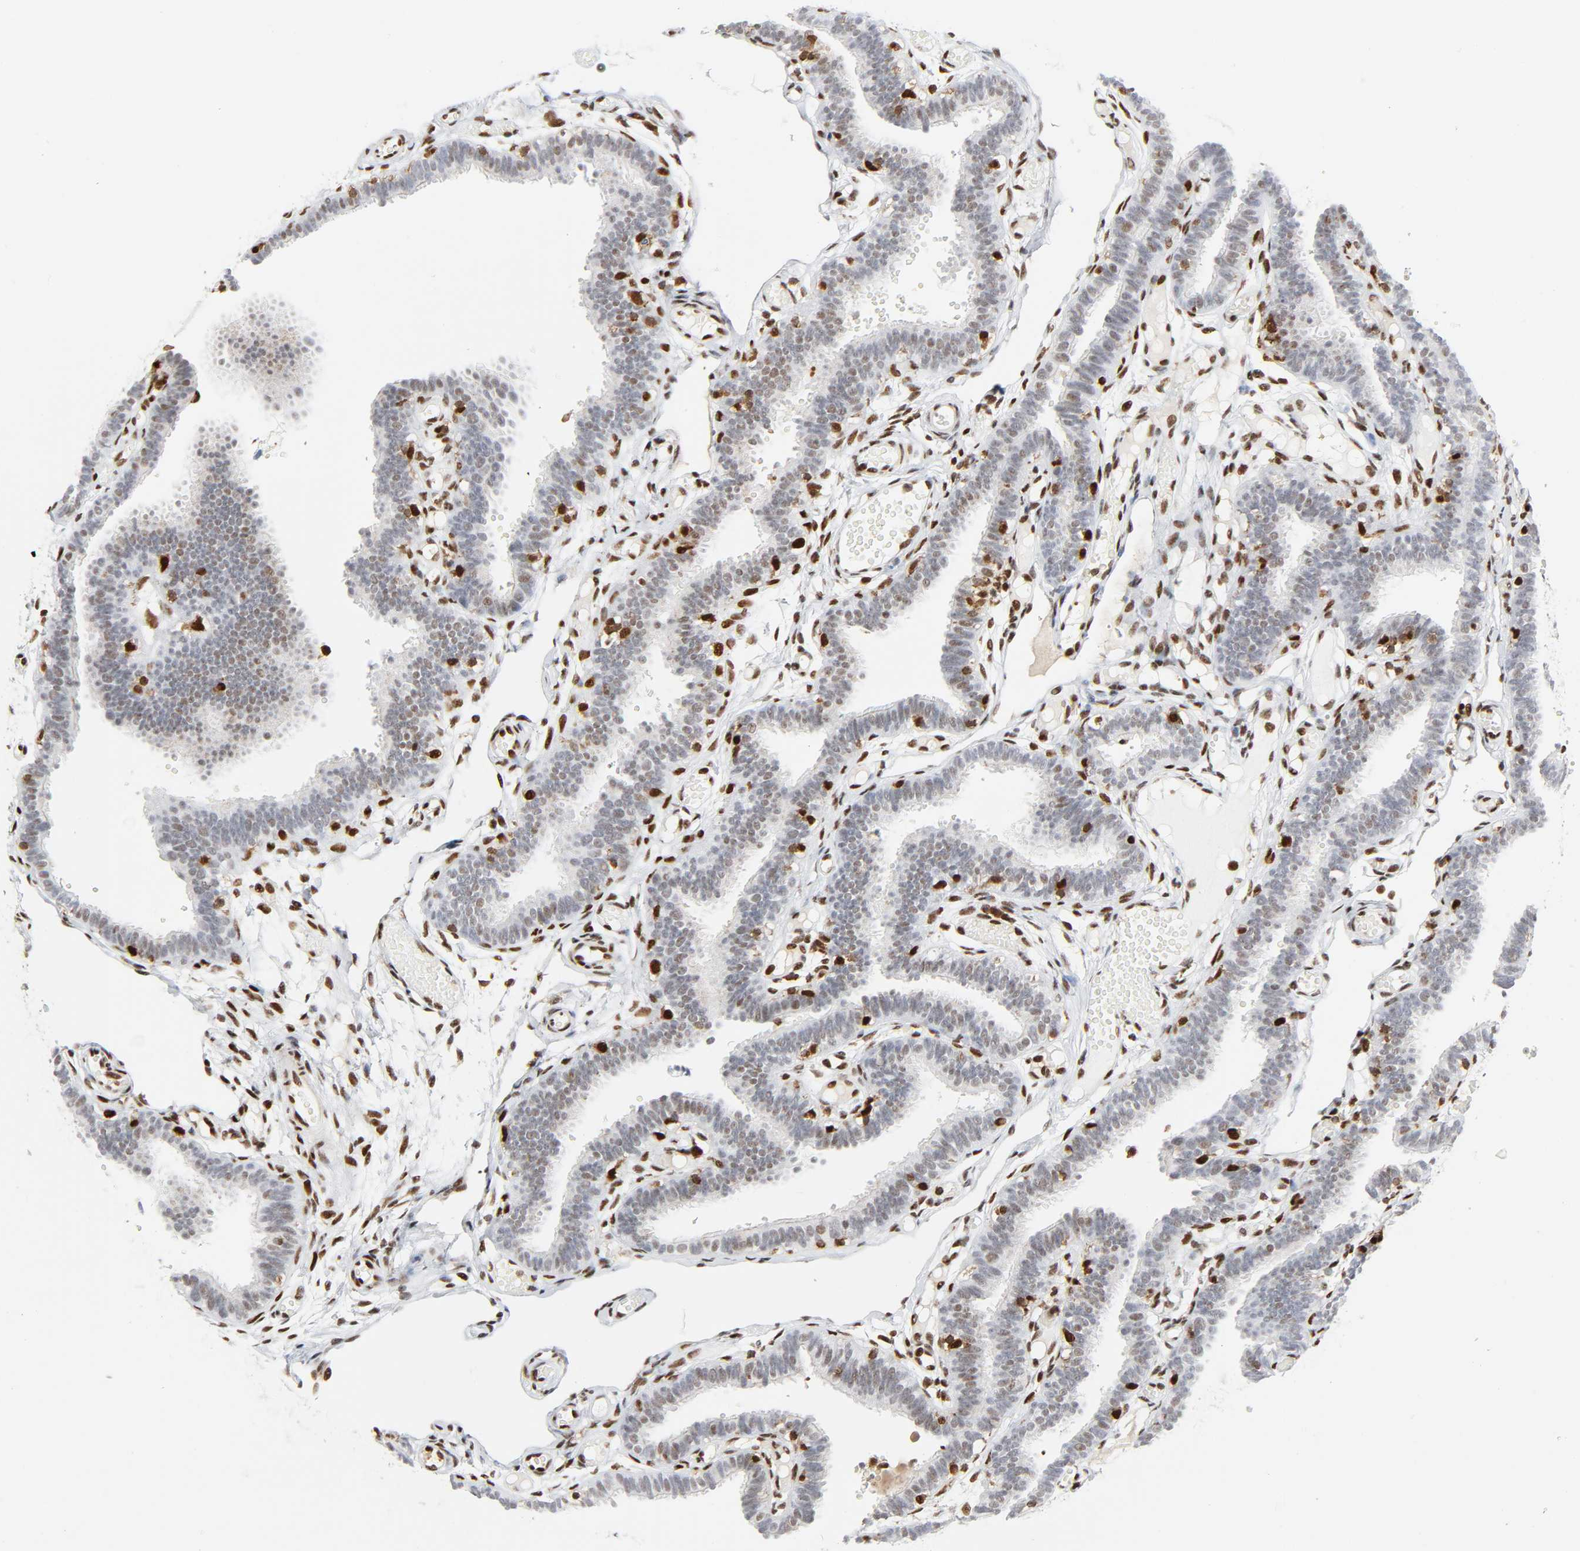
{"staining": {"intensity": "moderate", "quantity": "25%-75%", "location": "nuclear"}, "tissue": "fallopian tube", "cell_type": "Glandular cells", "image_type": "normal", "snomed": [{"axis": "morphology", "description": "Normal tissue, NOS"}, {"axis": "topography", "description": "Fallopian tube"}], "caption": "Immunohistochemical staining of normal human fallopian tube shows medium levels of moderate nuclear expression in about 25%-75% of glandular cells. The staining was performed using DAB to visualize the protein expression in brown, while the nuclei were stained in blue with hematoxylin (Magnification: 20x).", "gene": "WAS", "patient": {"sex": "female", "age": 29}}